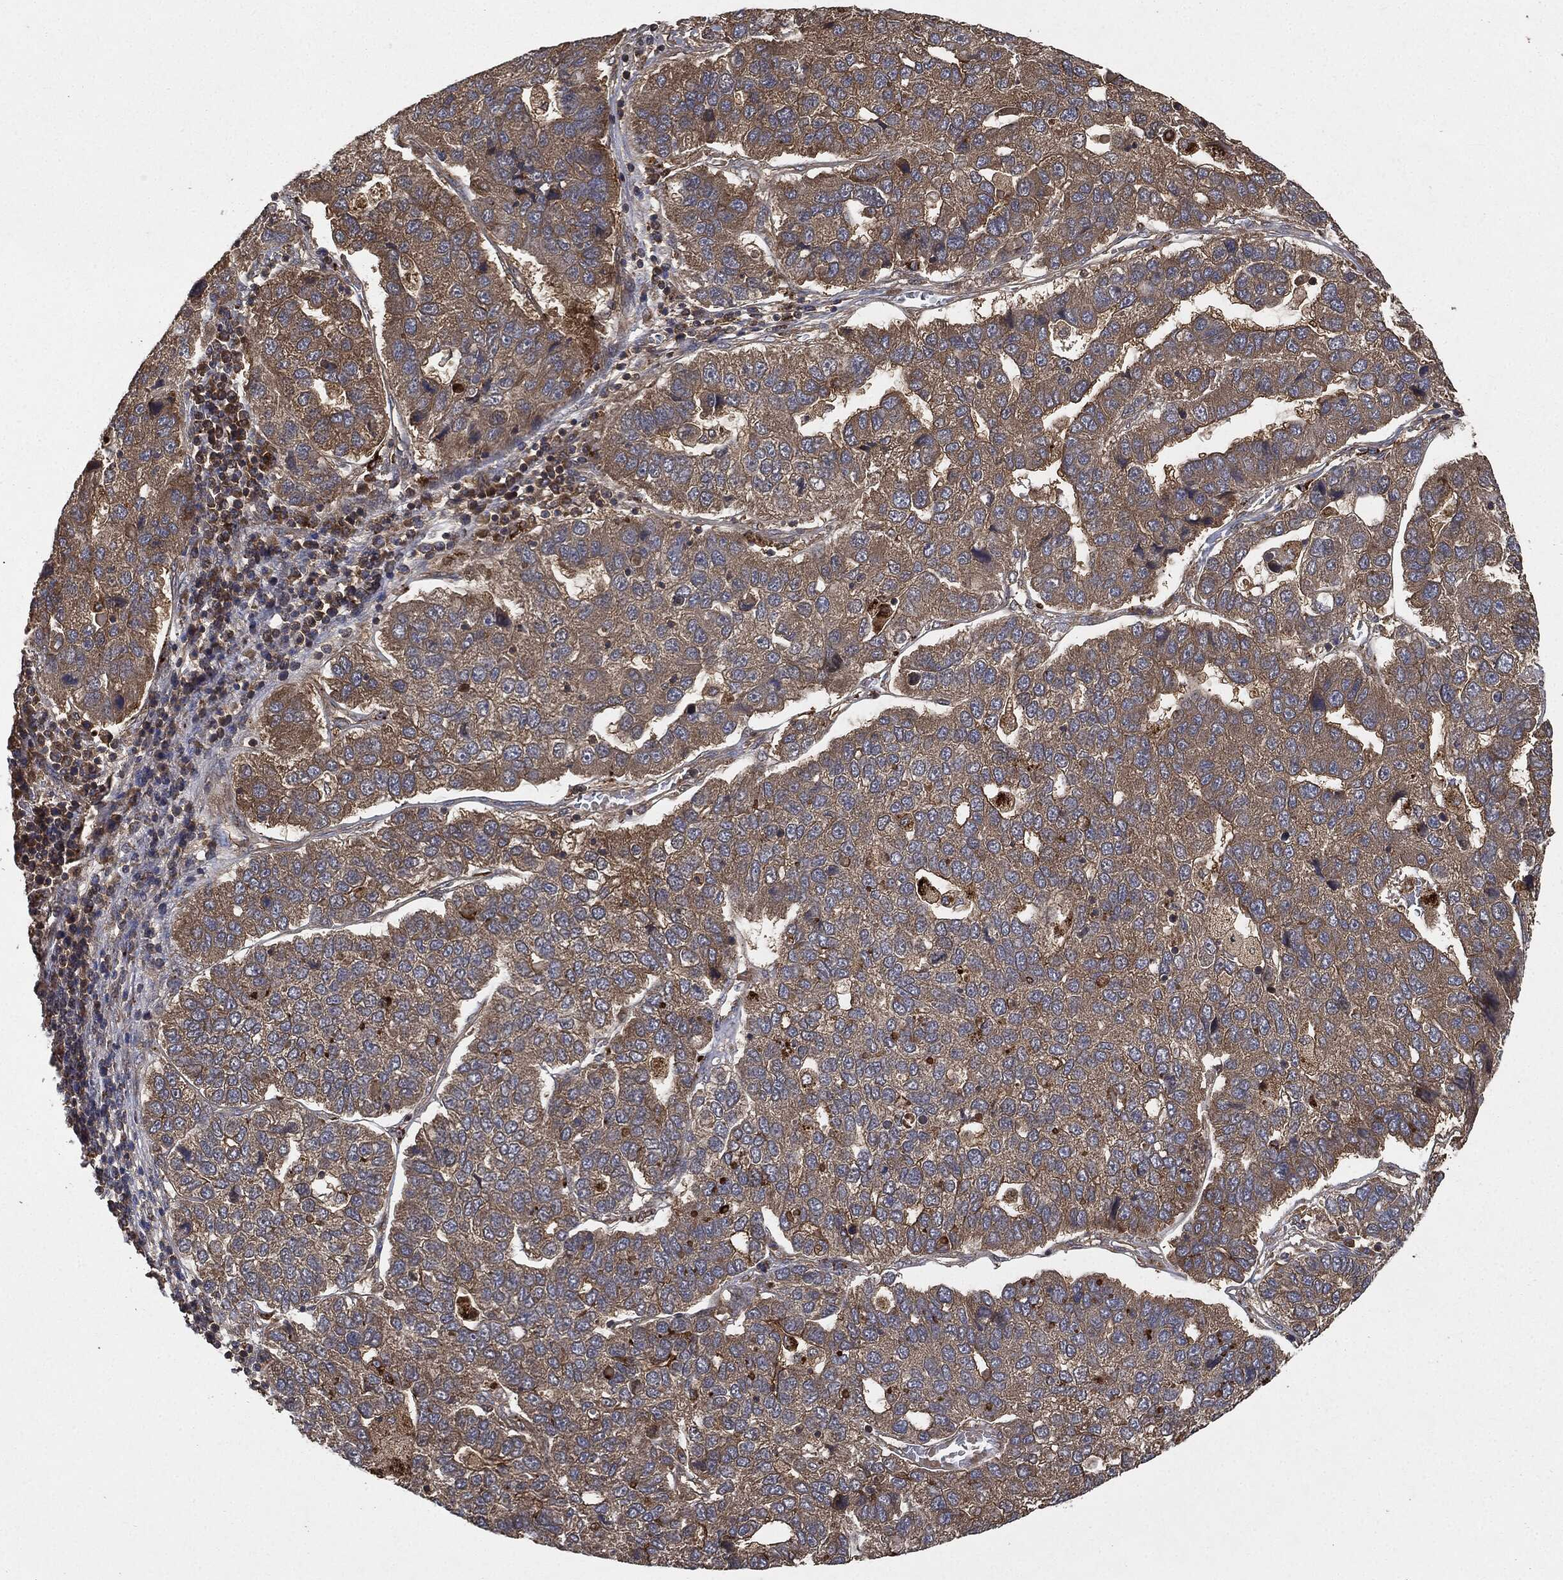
{"staining": {"intensity": "moderate", "quantity": ">75%", "location": "cytoplasmic/membranous"}, "tissue": "pancreatic cancer", "cell_type": "Tumor cells", "image_type": "cancer", "snomed": [{"axis": "morphology", "description": "Adenocarcinoma, NOS"}, {"axis": "topography", "description": "Pancreas"}], "caption": "Immunohistochemistry image of neoplastic tissue: human pancreatic cancer stained using immunohistochemistry (IHC) displays medium levels of moderate protein expression localized specifically in the cytoplasmic/membranous of tumor cells, appearing as a cytoplasmic/membranous brown color.", "gene": "BRAF", "patient": {"sex": "female", "age": 61}}